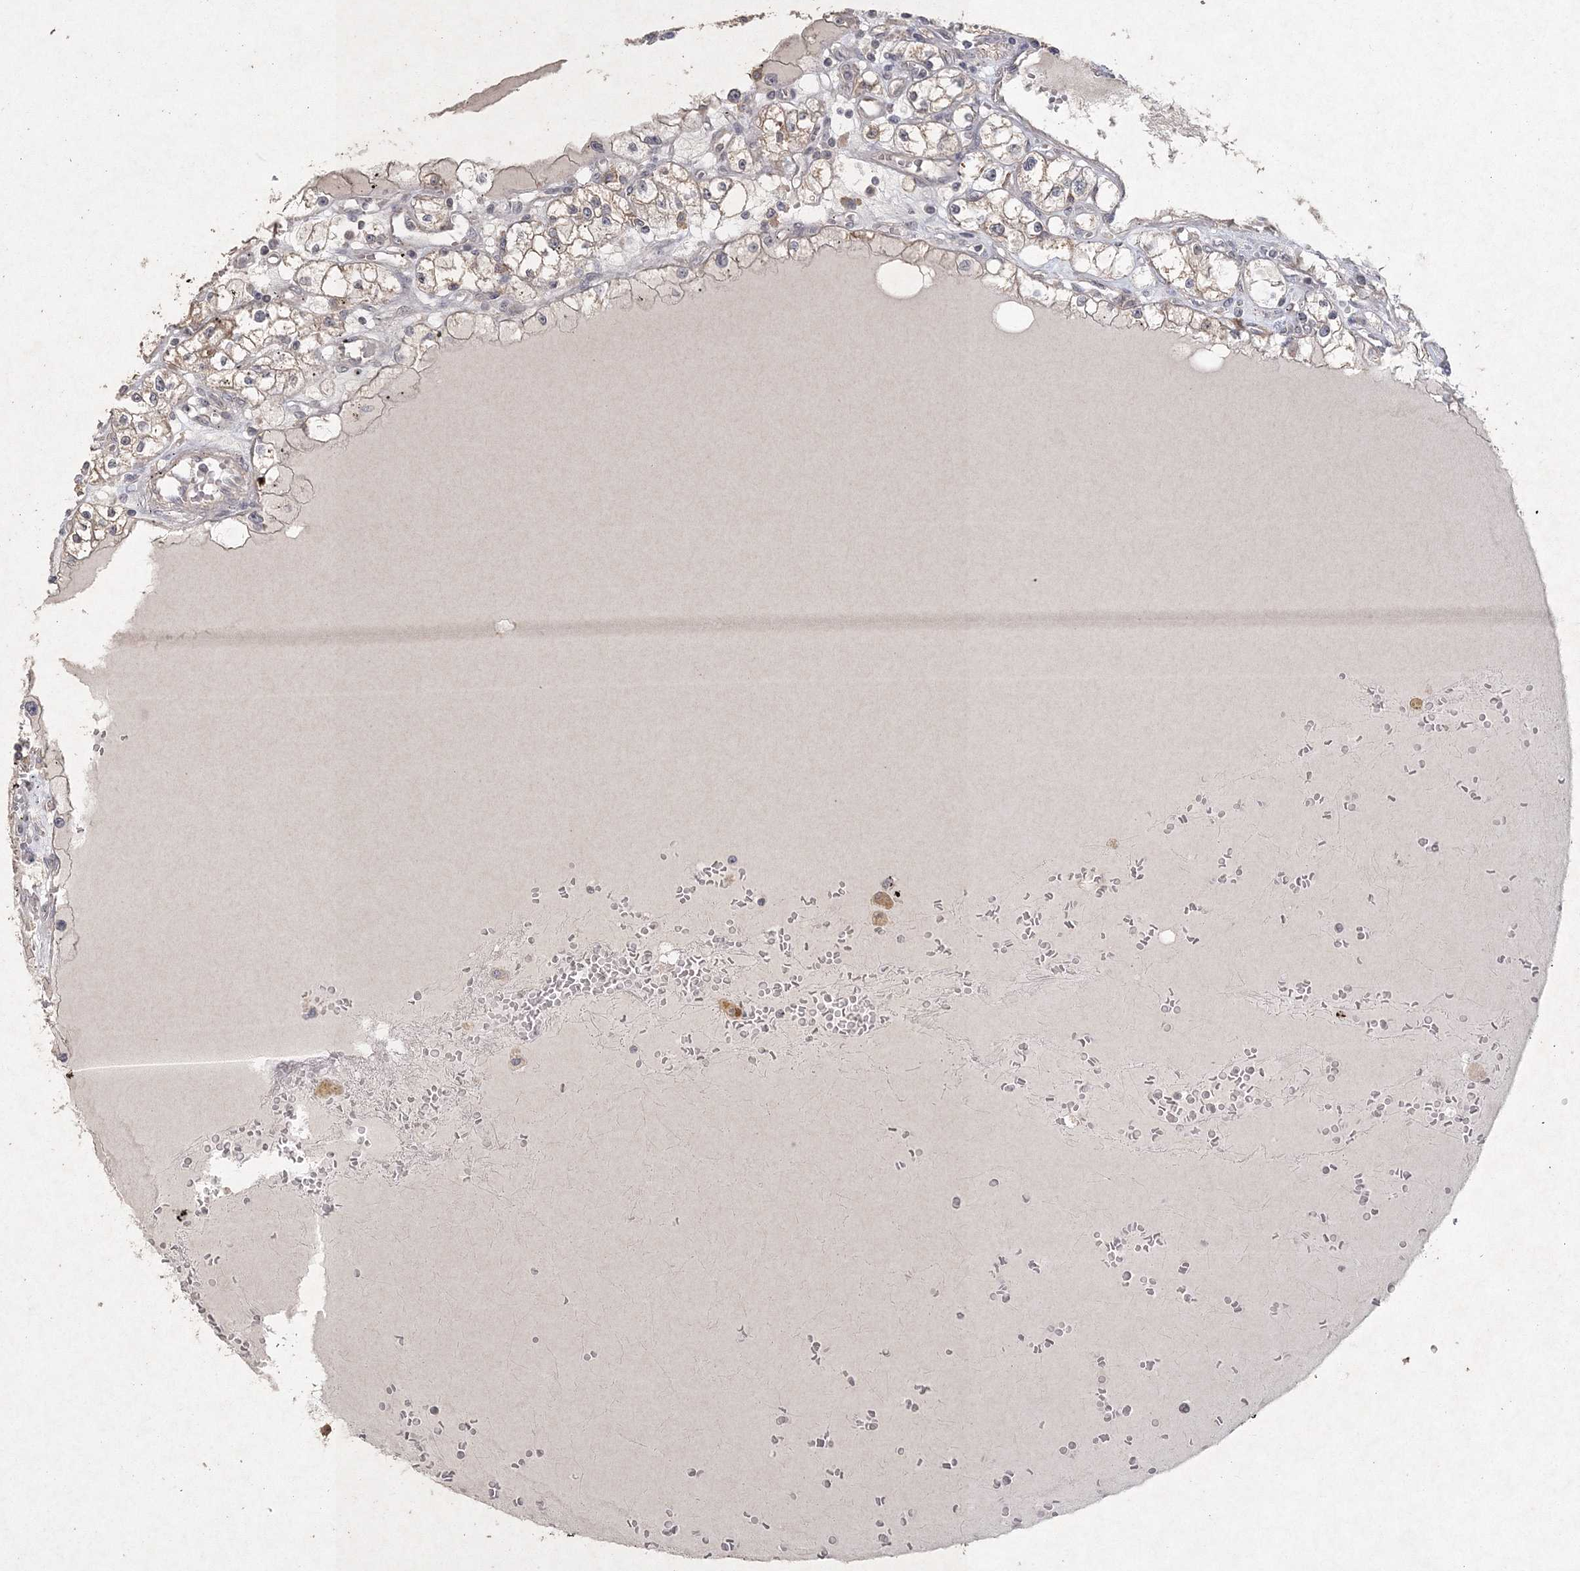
{"staining": {"intensity": "weak", "quantity": "<25%", "location": "cytoplasmic/membranous"}, "tissue": "renal cancer", "cell_type": "Tumor cells", "image_type": "cancer", "snomed": [{"axis": "morphology", "description": "Adenocarcinoma, NOS"}, {"axis": "topography", "description": "Kidney"}], "caption": "This photomicrograph is of renal cancer stained with IHC to label a protein in brown with the nuclei are counter-stained blue. There is no positivity in tumor cells.", "gene": "UIMC1", "patient": {"sex": "male", "age": 56}}